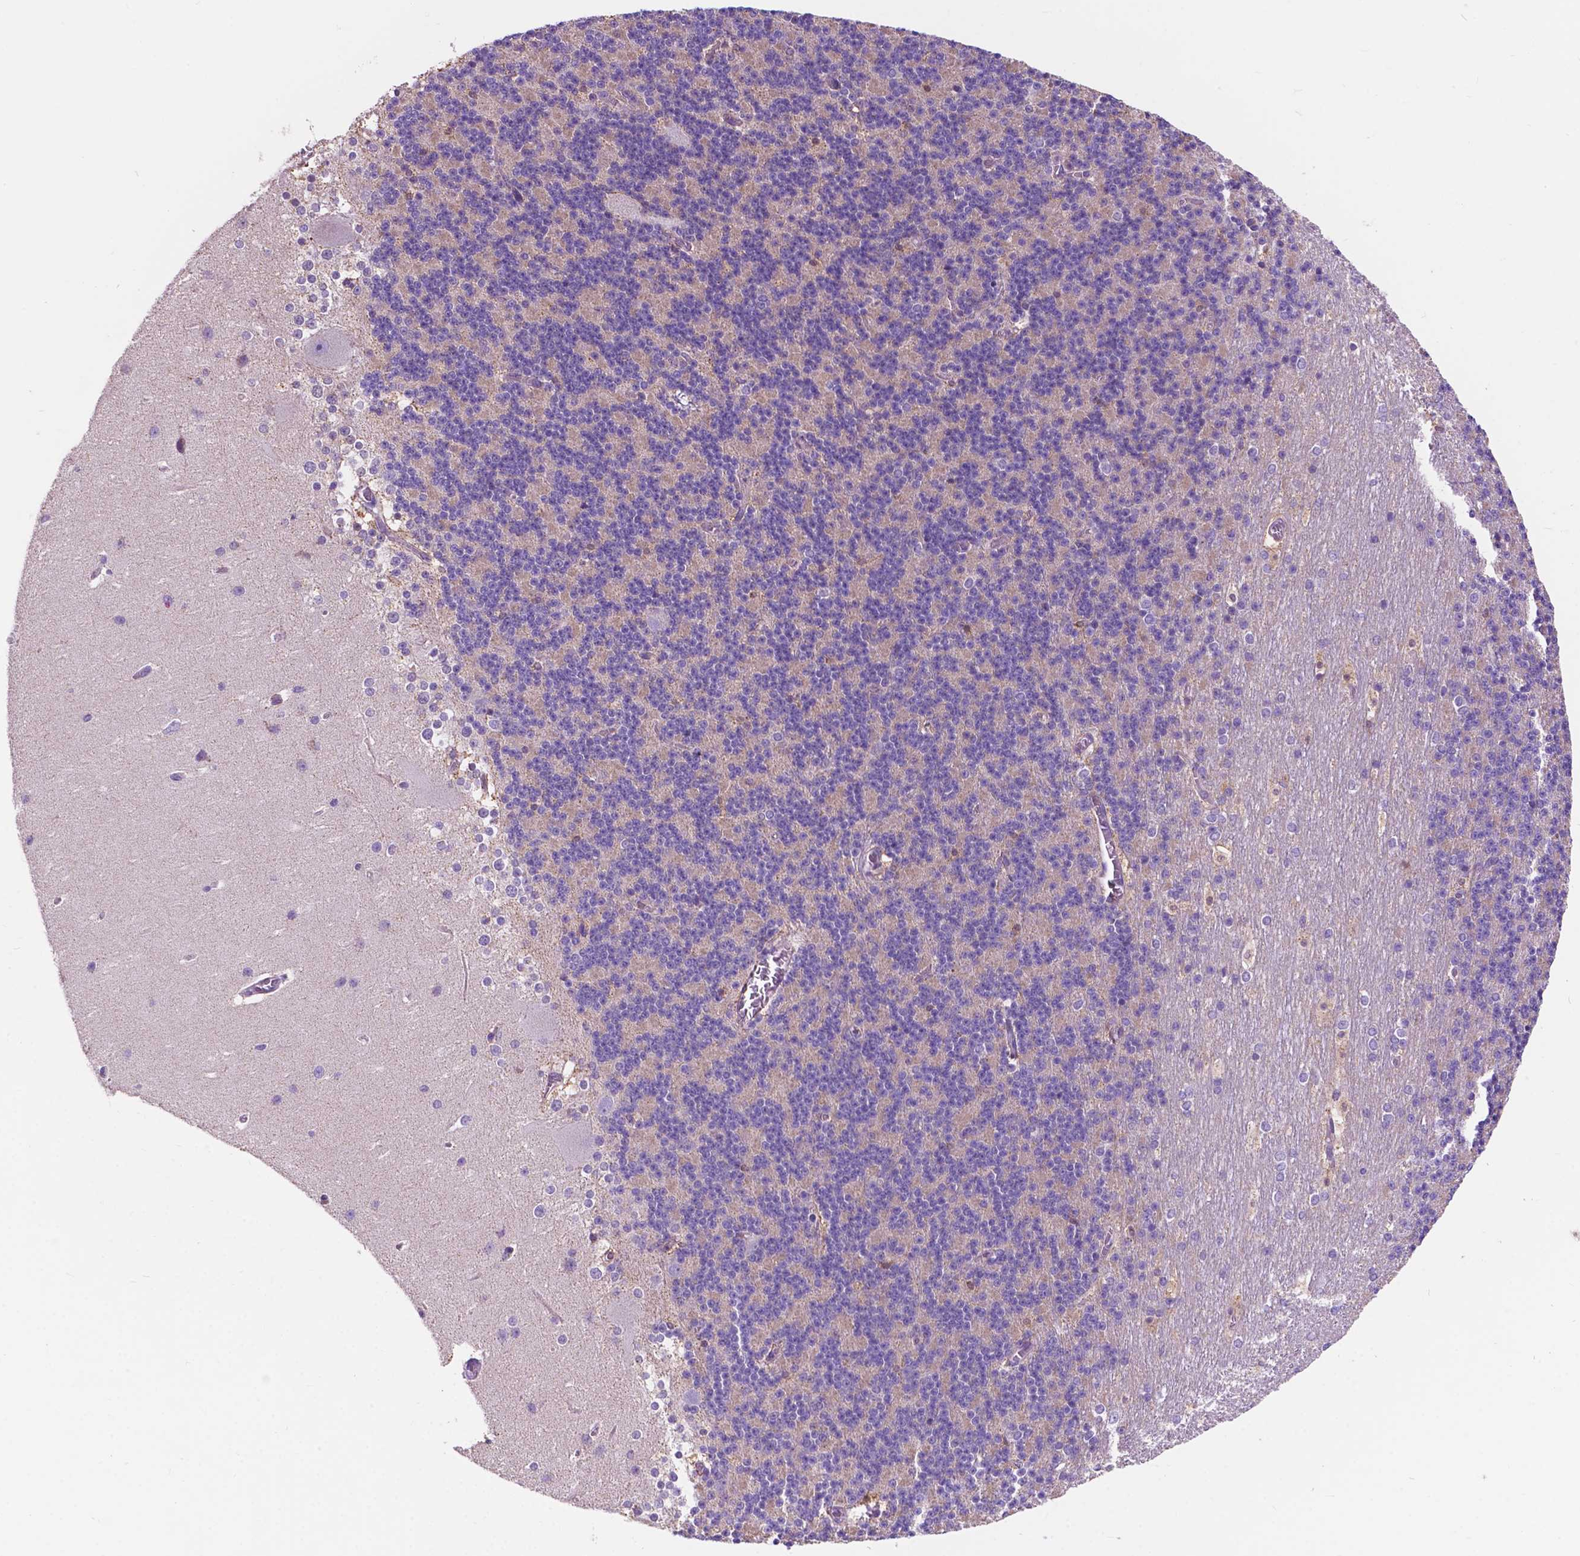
{"staining": {"intensity": "negative", "quantity": "none", "location": "none"}, "tissue": "cerebellum", "cell_type": "Cells in granular layer", "image_type": "normal", "snomed": [{"axis": "morphology", "description": "Normal tissue, NOS"}, {"axis": "topography", "description": "Cerebellum"}], "caption": "Immunohistochemical staining of normal cerebellum exhibits no significant positivity in cells in granular layer. (DAB IHC visualized using brightfield microscopy, high magnification).", "gene": "TRPV5", "patient": {"sex": "female", "age": 19}}